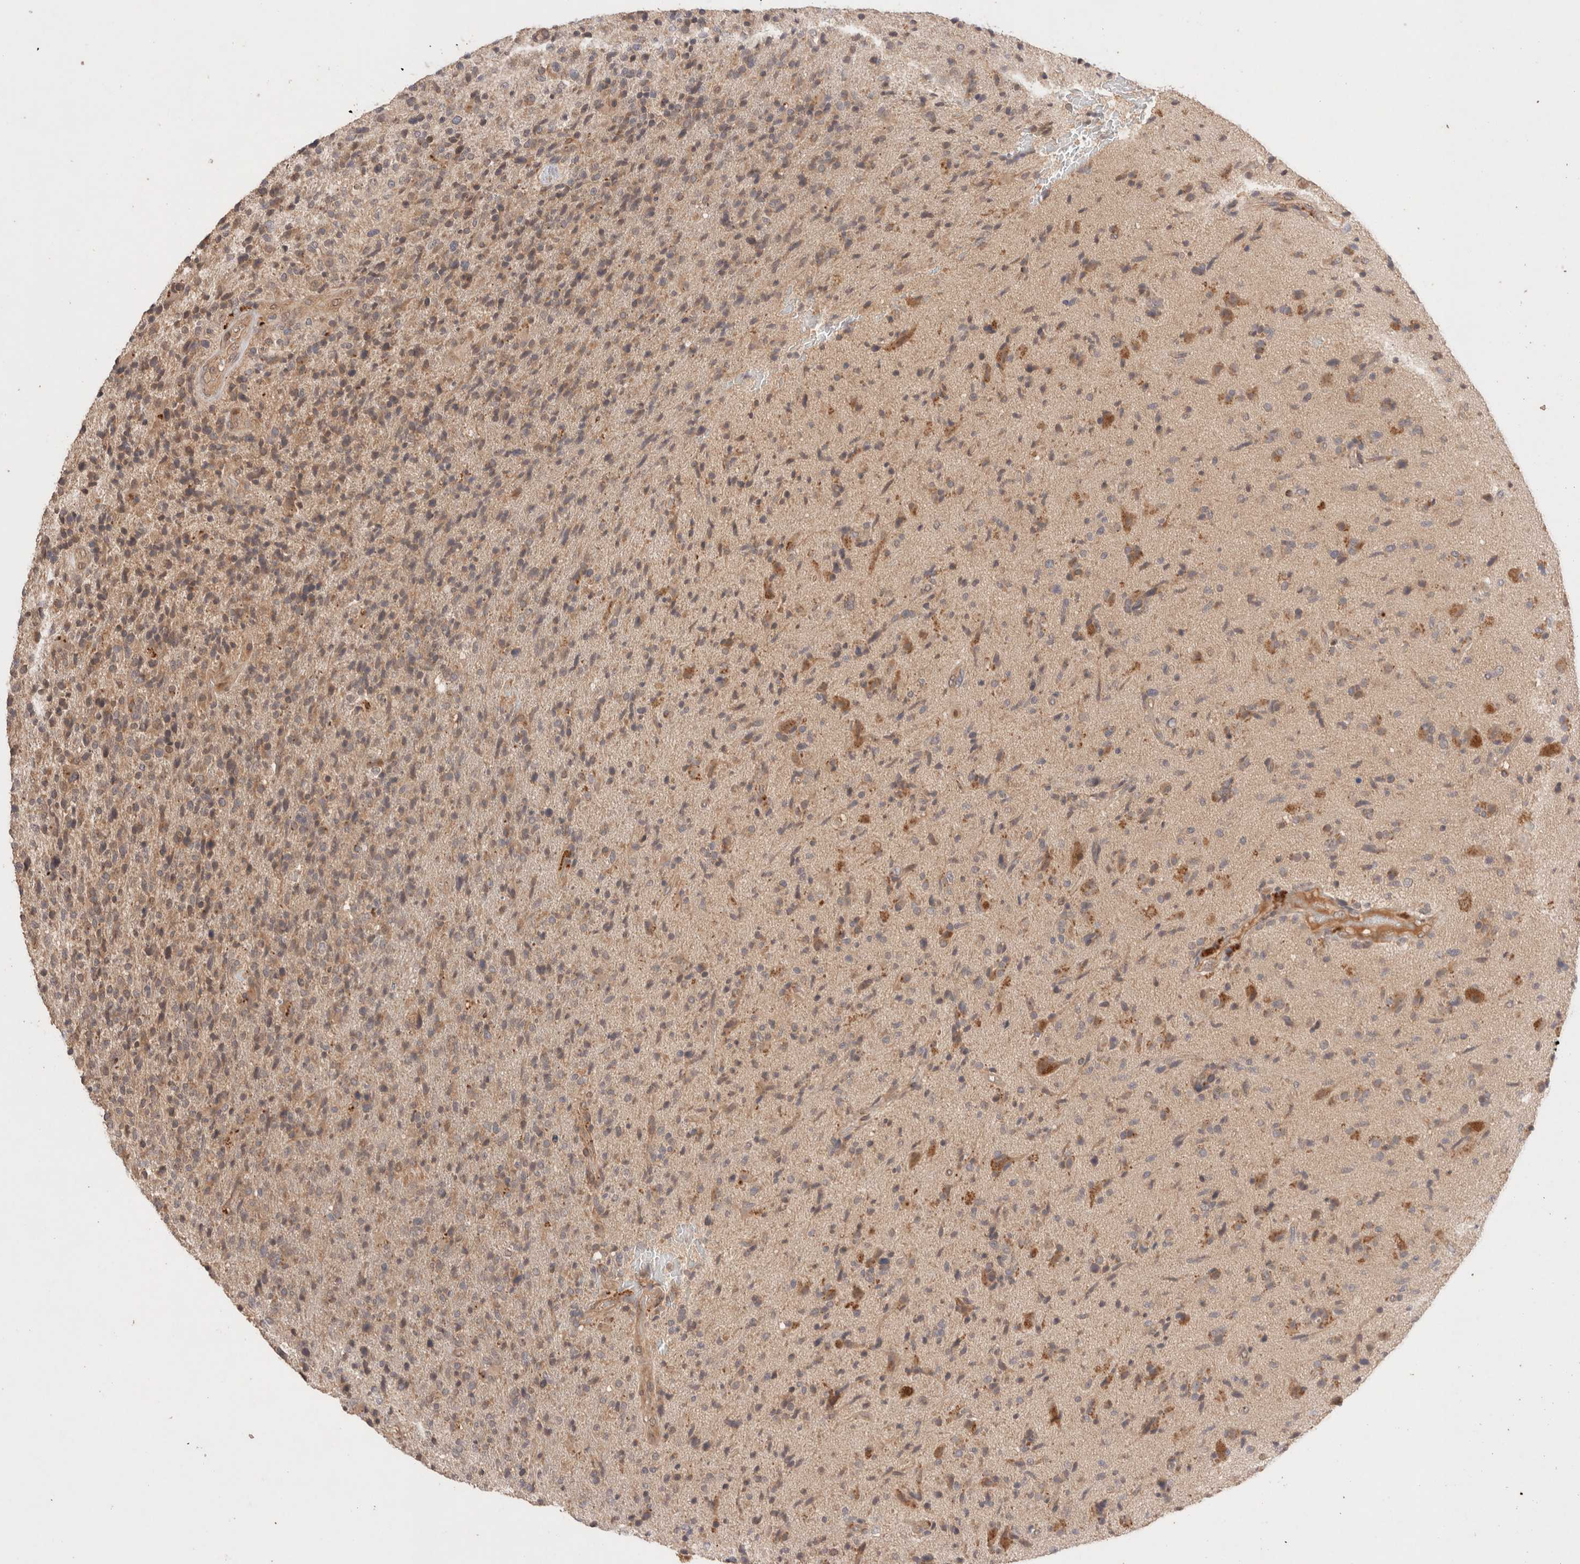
{"staining": {"intensity": "weak", "quantity": ">75%", "location": "cytoplasmic/membranous"}, "tissue": "glioma", "cell_type": "Tumor cells", "image_type": "cancer", "snomed": [{"axis": "morphology", "description": "Glioma, malignant, High grade"}, {"axis": "topography", "description": "Brain"}], "caption": "DAB (3,3'-diaminobenzidine) immunohistochemical staining of human glioma shows weak cytoplasmic/membranous protein positivity in approximately >75% of tumor cells.", "gene": "CARNMT1", "patient": {"sex": "male", "age": 72}}